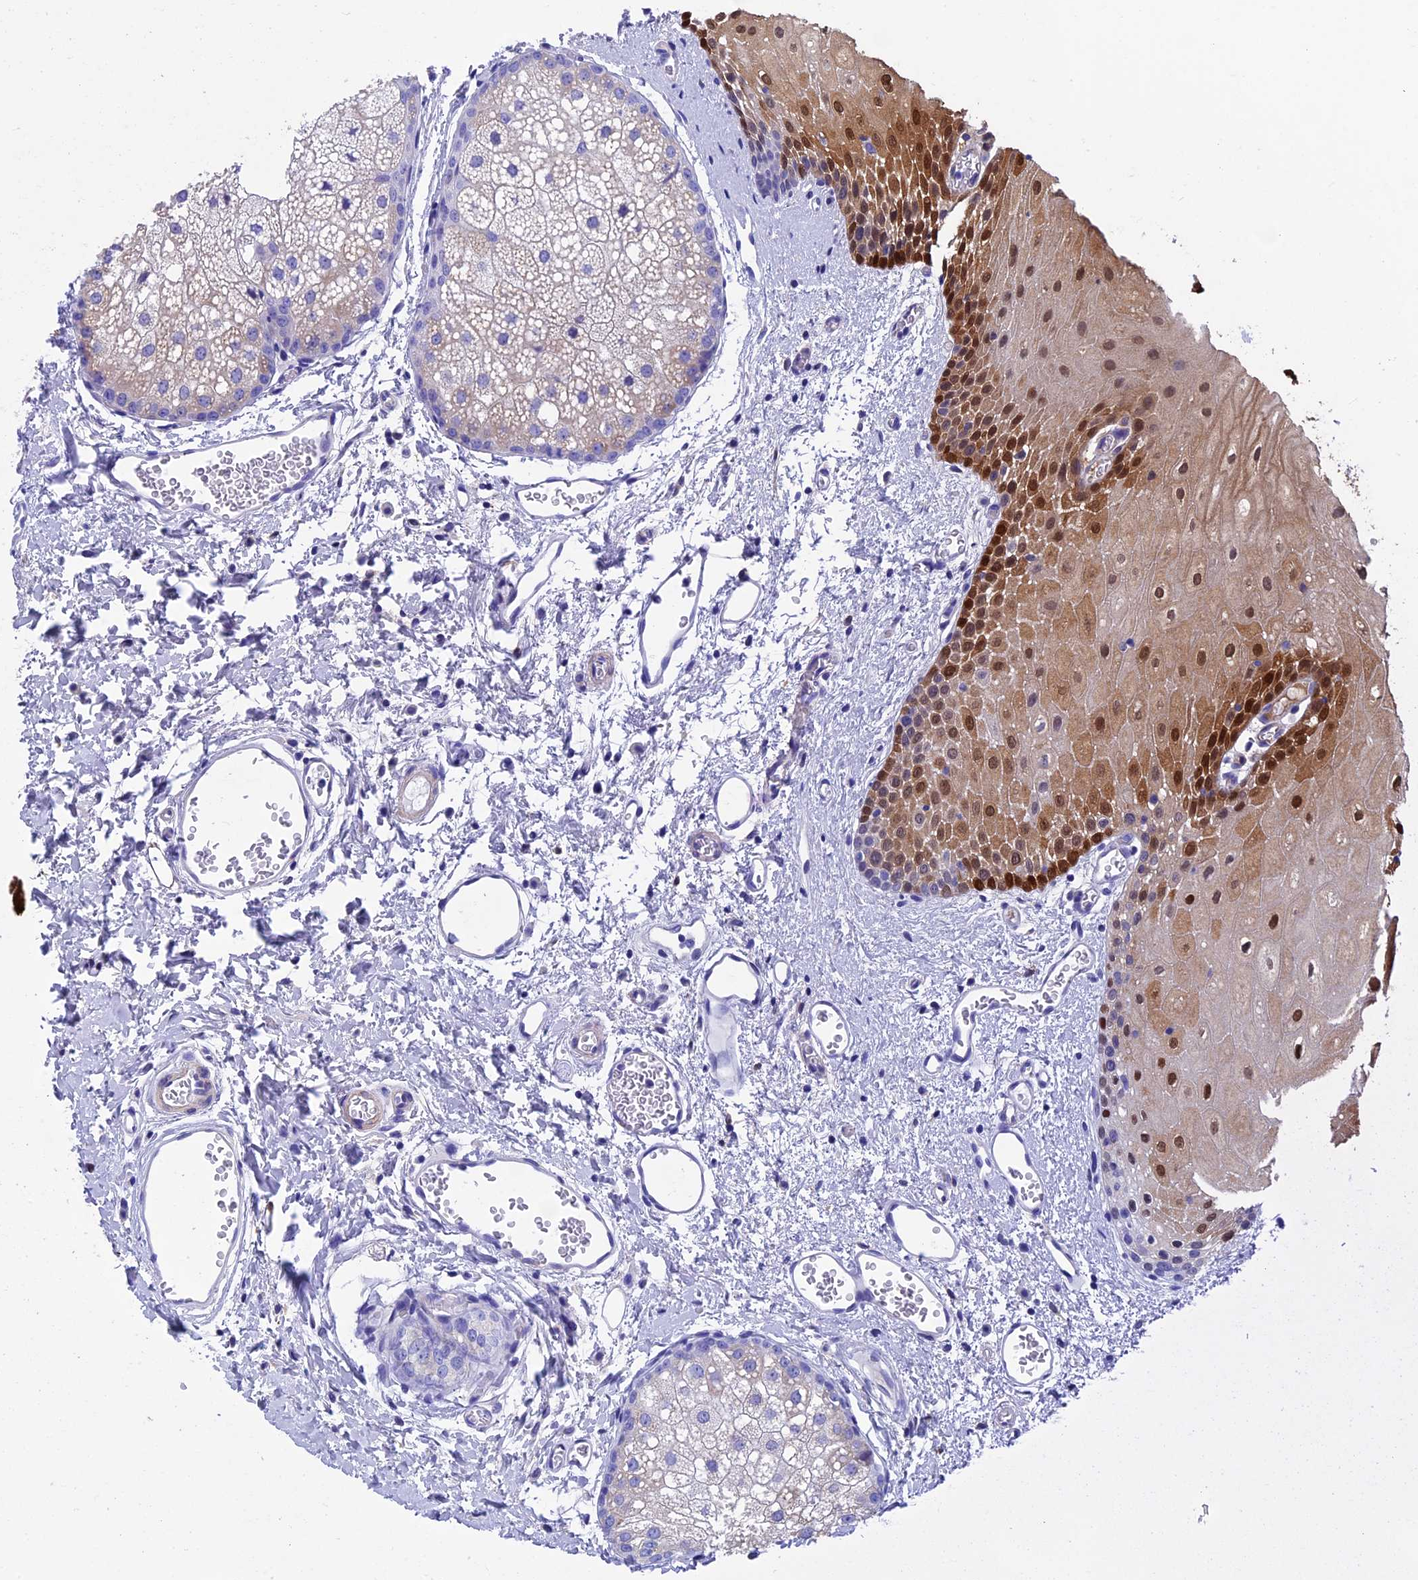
{"staining": {"intensity": "strong", "quantity": "25%-75%", "location": "cytoplasmic/membranous,nuclear"}, "tissue": "oral mucosa", "cell_type": "Squamous epithelial cells", "image_type": "normal", "snomed": [{"axis": "morphology", "description": "Normal tissue, NOS"}, {"axis": "morphology", "description": "Squamous cell carcinoma, NOS"}, {"axis": "topography", "description": "Oral tissue"}, {"axis": "topography", "description": "Head-Neck"}], "caption": "Protein staining of unremarkable oral mucosa exhibits strong cytoplasmic/membranous,nuclear staining in about 25%-75% of squamous epithelial cells.", "gene": "ADH7", "patient": {"sex": "female", "age": 70}}